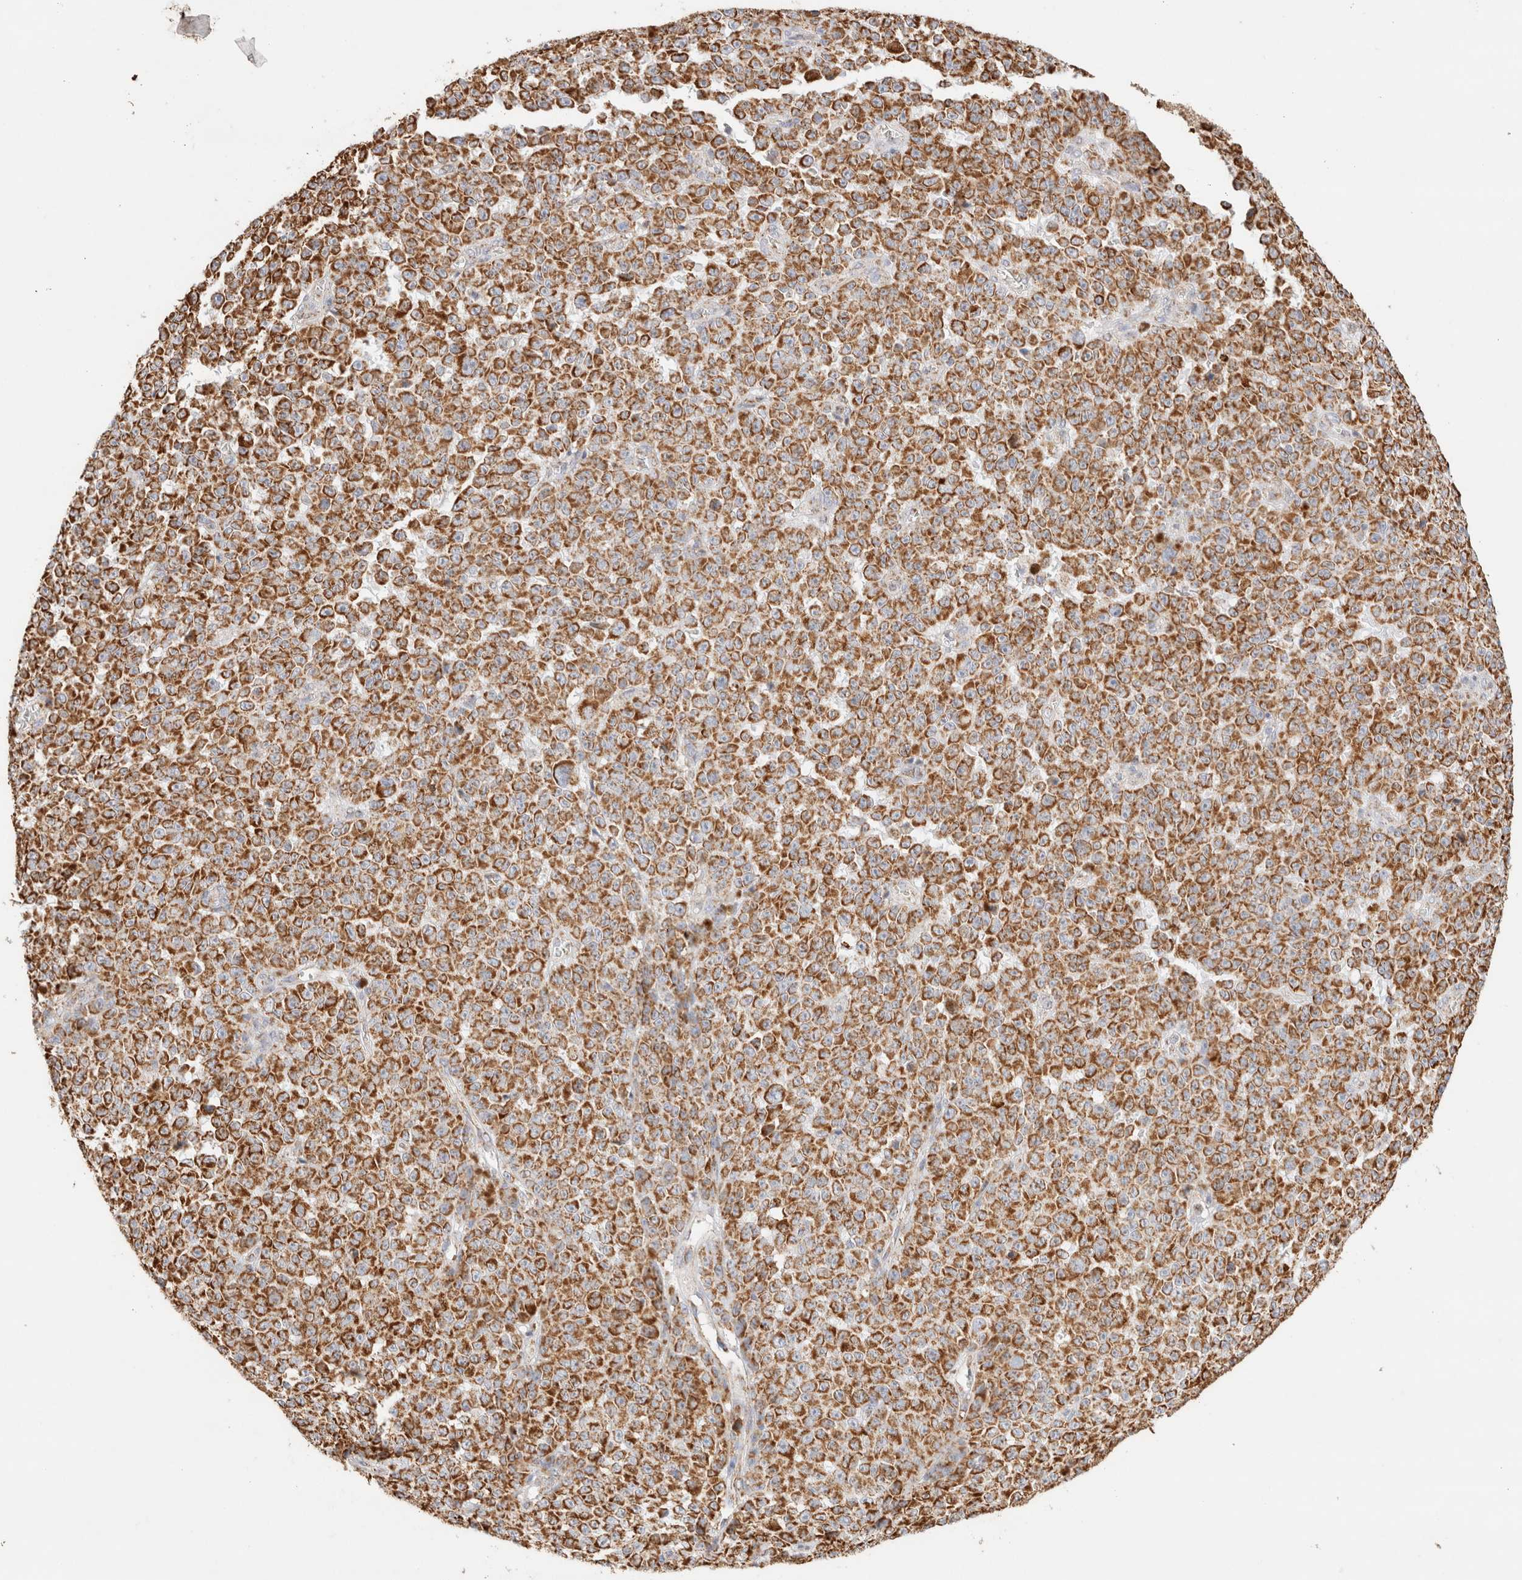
{"staining": {"intensity": "moderate", "quantity": ">75%", "location": "cytoplasmic/membranous"}, "tissue": "melanoma", "cell_type": "Tumor cells", "image_type": "cancer", "snomed": [{"axis": "morphology", "description": "Malignant melanoma, NOS"}, {"axis": "topography", "description": "Skin"}], "caption": "High-power microscopy captured an immunohistochemistry micrograph of melanoma, revealing moderate cytoplasmic/membranous expression in approximately >75% of tumor cells. (Brightfield microscopy of DAB IHC at high magnification).", "gene": "PHB2", "patient": {"sex": "female", "age": 82}}